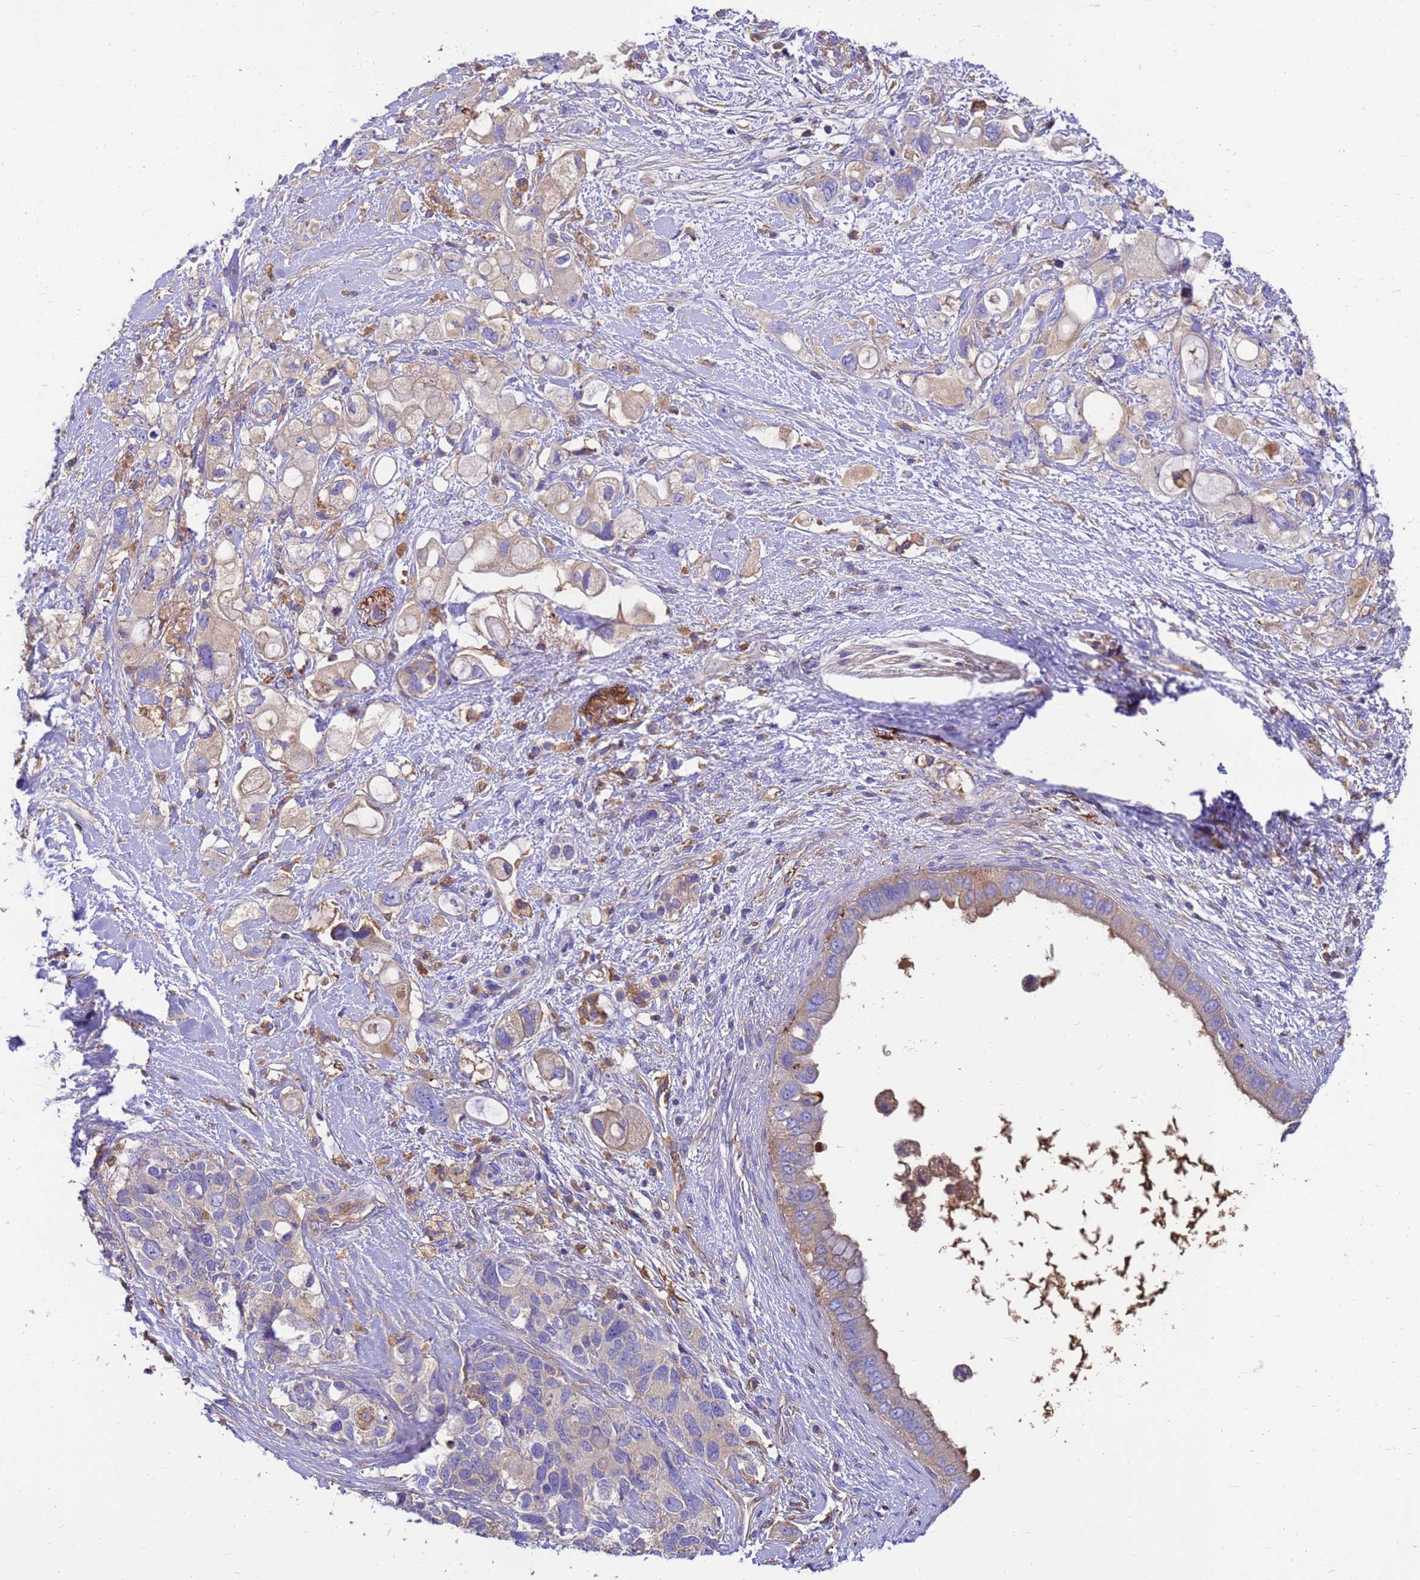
{"staining": {"intensity": "moderate", "quantity": "<25%", "location": "cytoplasmic/membranous"}, "tissue": "pancreatic cancer", "cell_type": "Tumor cells", "image_type": "cancer", "snomed": [{"axis": "morphology", "description": "Adenocarcinoma, NOS"}, {"axis": "topography", "description": "Pancreas"}], "caption": "Immunohistochemical staining of human pancreatic cancer (adenocarcinoma) shows moderate cytoplasmic/membranous protein positivity in about <25% of tumor cells.", "gene": "ZNF235", "patient": {"sex": "female", "age": 56}}